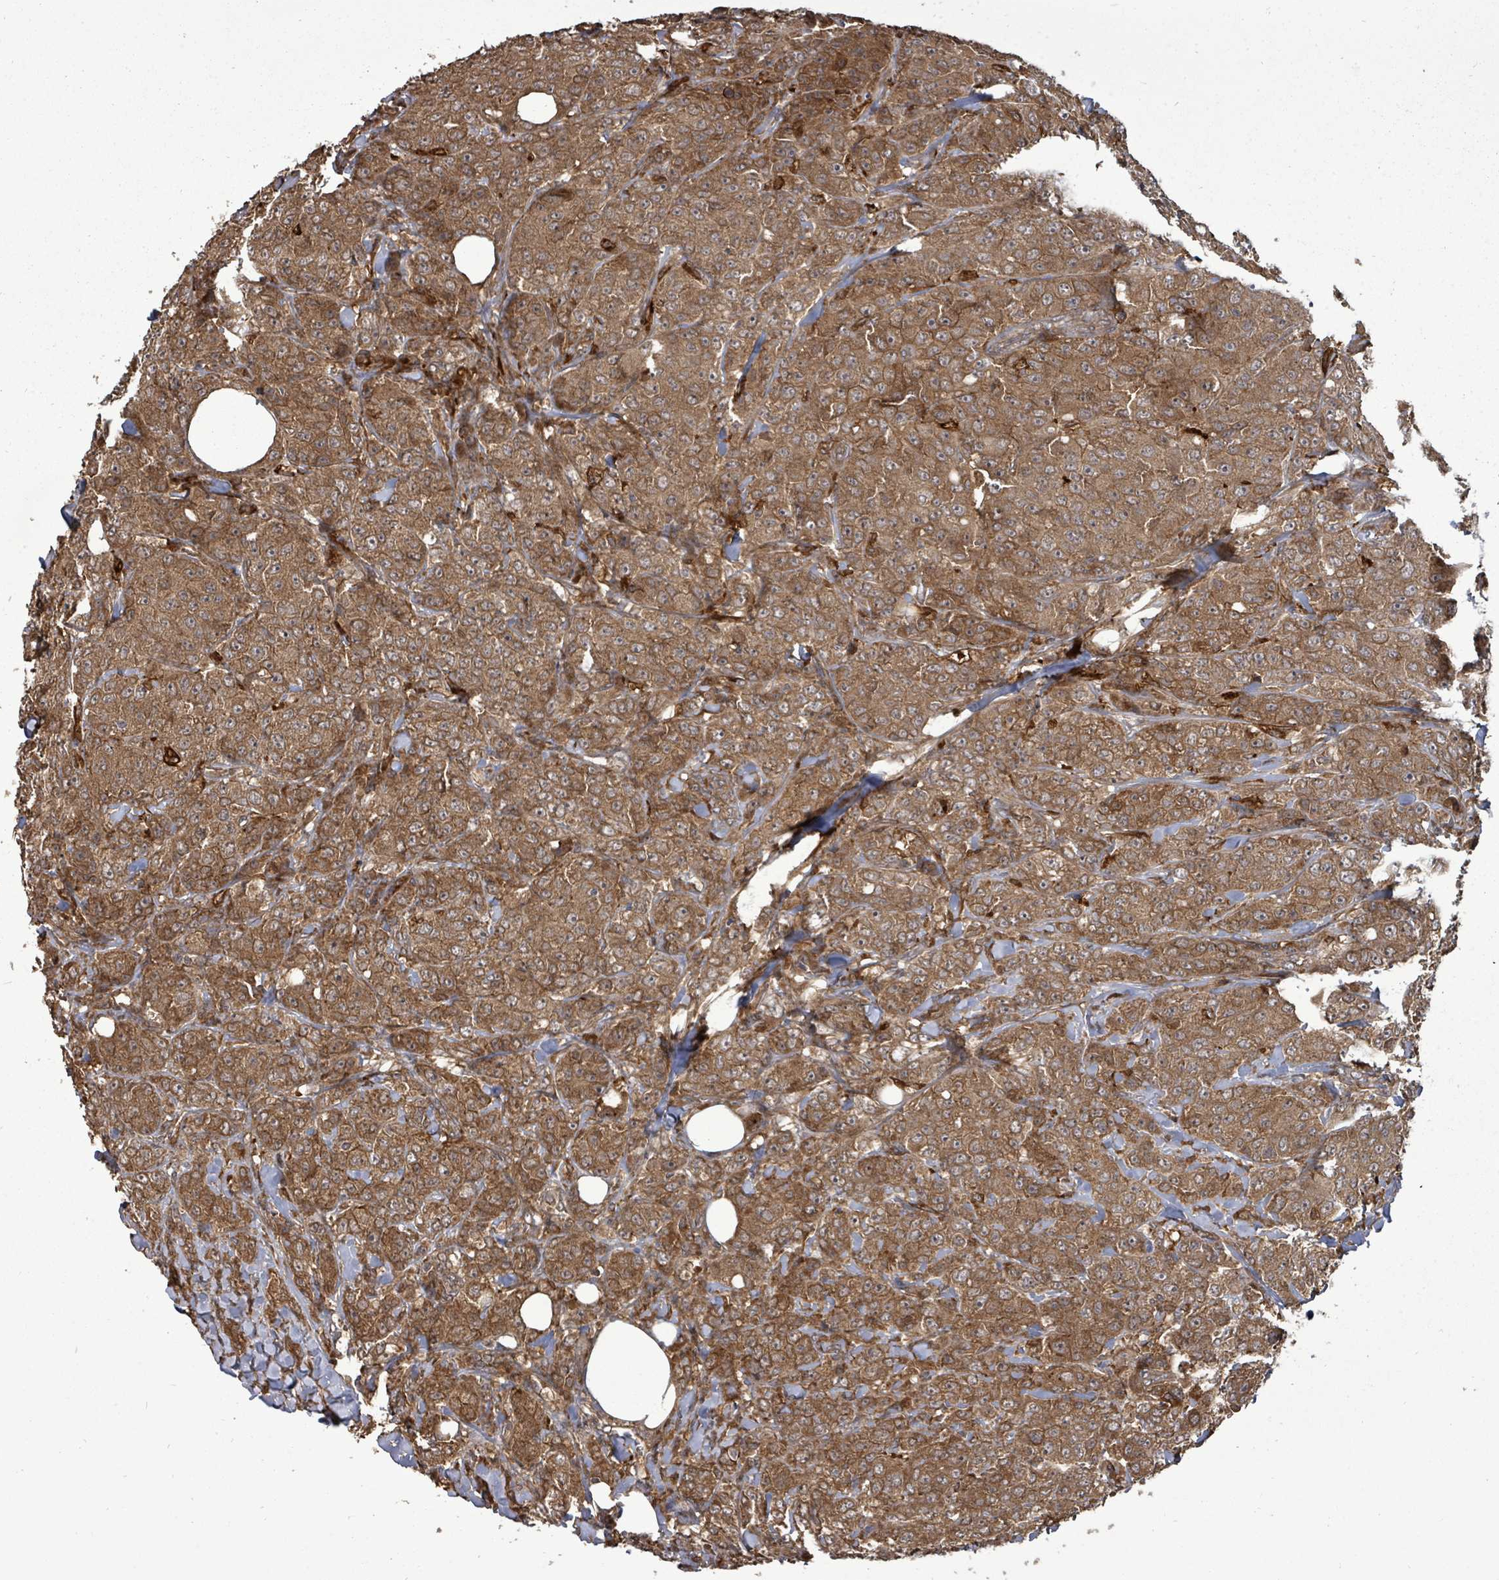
{"staining": {"intensity": "strong", "quantity": ">75%", "location": "cytoplasmic/membranous"}, "tissue": "breast cancer", "cell_type": "Tumor cells", "image_type": "cancer", "snomed": [{"axis": "morphology", "description": "Duct carcinoma"}, {"axis": "topography", "description": "Breast"}], "caption": "A micrograph showing strong cytoplasmic/membranous staining in approximately >75% of tumor cells in invasive ductal carcinoma (breast), as visualized by brown immunohistochemical staining.", "gene": "EIF3C", "patient": {"sex": "female", "age": 43}}